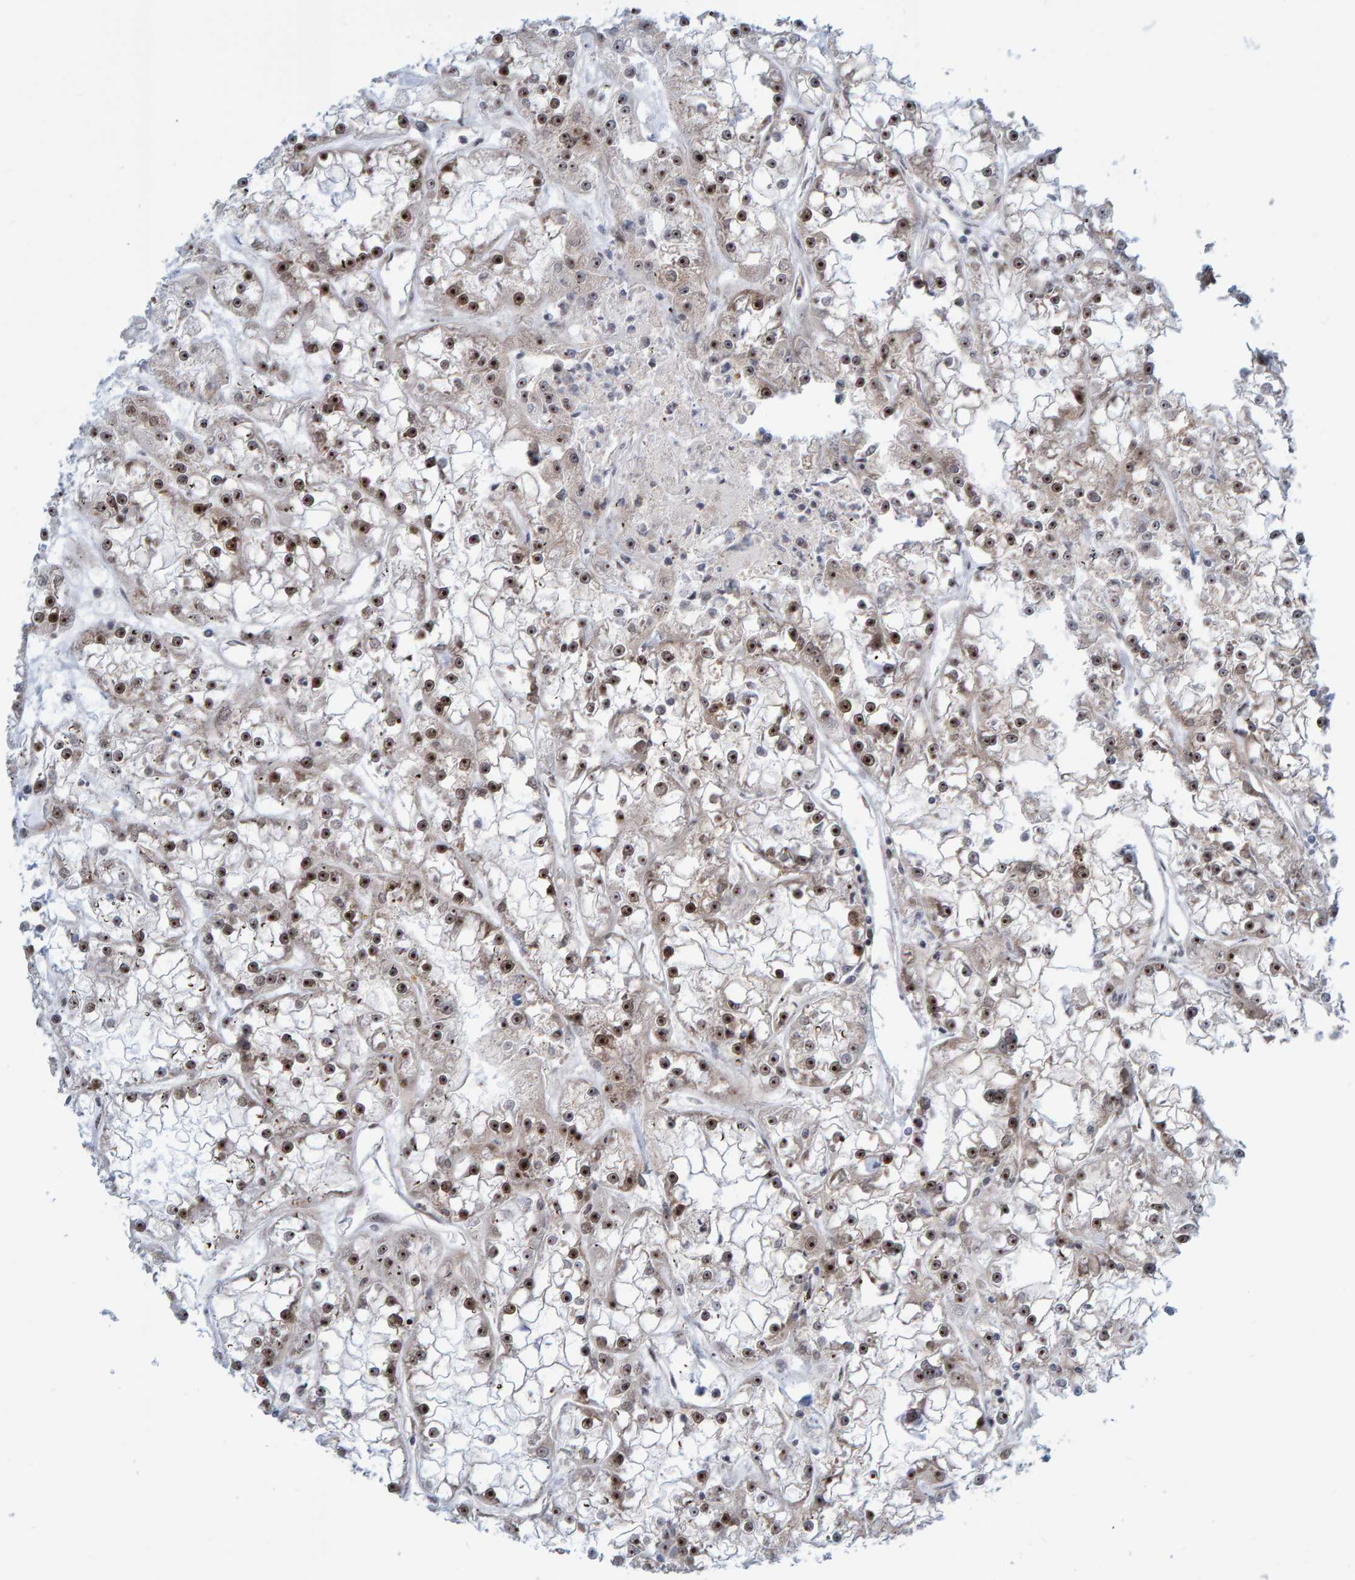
{"staining": {"intensity": "moderate", "quantity": ">75%", "location": "nuclear"}, "tissue": "renal cancer", "cell_type": "Tumor cells", "image_type": "cancer", "snomed": [{"axis": "morphology", "description": "Adenocarcinoma, NOS"}, {"axis": "topography", "description": "Kidney"}], "caption": "A micrograph of adenocarcinoma (renal) stained for a protein displays moderate nuclear brown staining in tumor cells. (brown staining indicates protein expression, while blue staining denotes nuclei).", "gene": "ZNF366", "patient": {"sex": "female", "age": 52}}